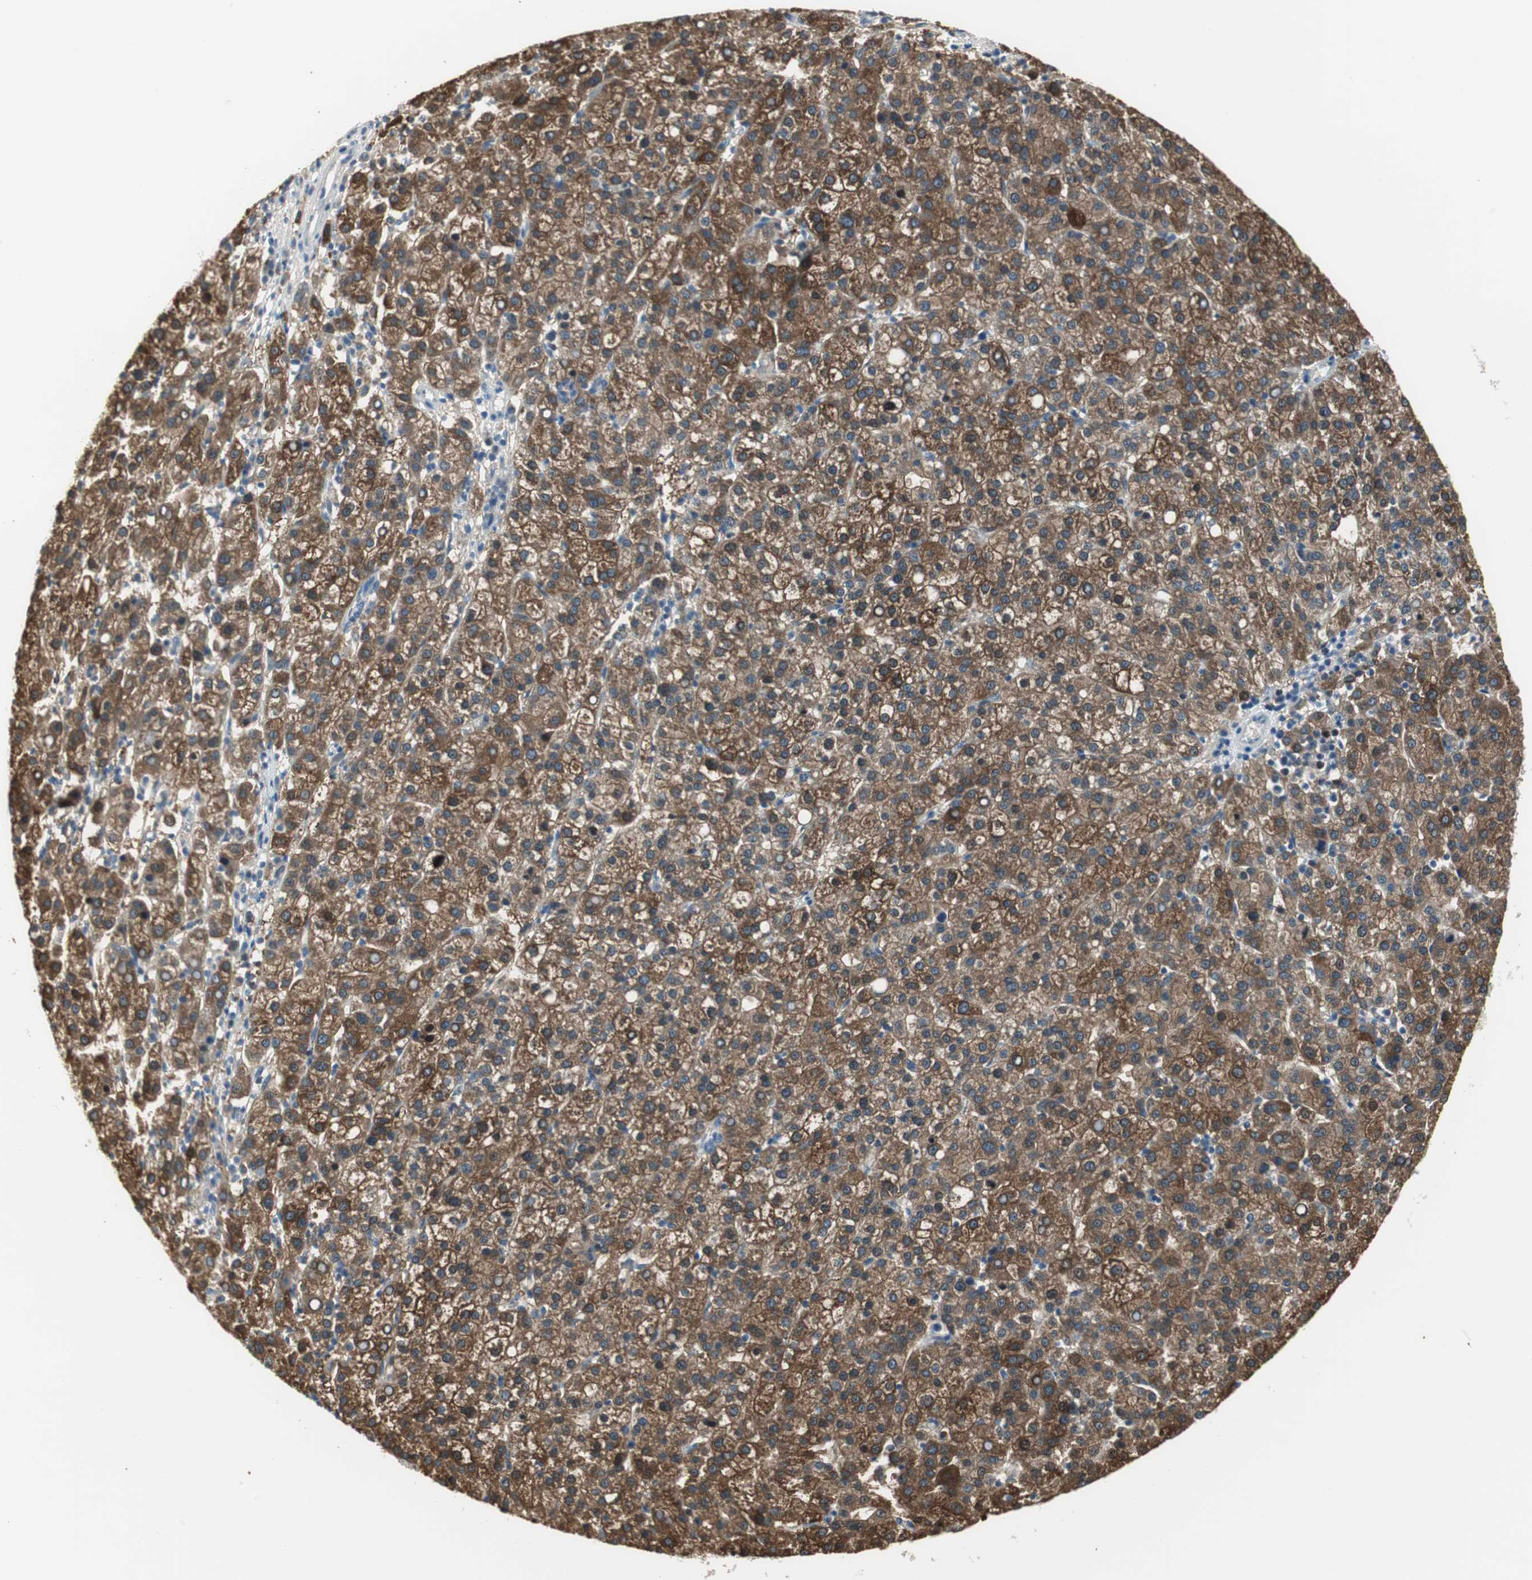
{"staining": {"intensity": "strong", "quantity": ">75%", "location": "cytoplasmic/membranous"}, "tissue": "liver cancer", "cell_type": "Tumor cells", "image_type": "cancer", "snomed": [{"axis": "morphology", "description": "Carcinoma, Hepatocellular, NOS"}, {"axis": "topography", "description": "Liver"}], "caption": "Protein staining of hepatocellular carcinoma (liver) tissue reveals strong cytoplasmic/membranous staining in approximately >75% of tumor cells. (DAB = brown stain, brightfield microscopy at high magnification).", "gene": "MSTO1", "patient": {"sex": "female", "age": 58}}